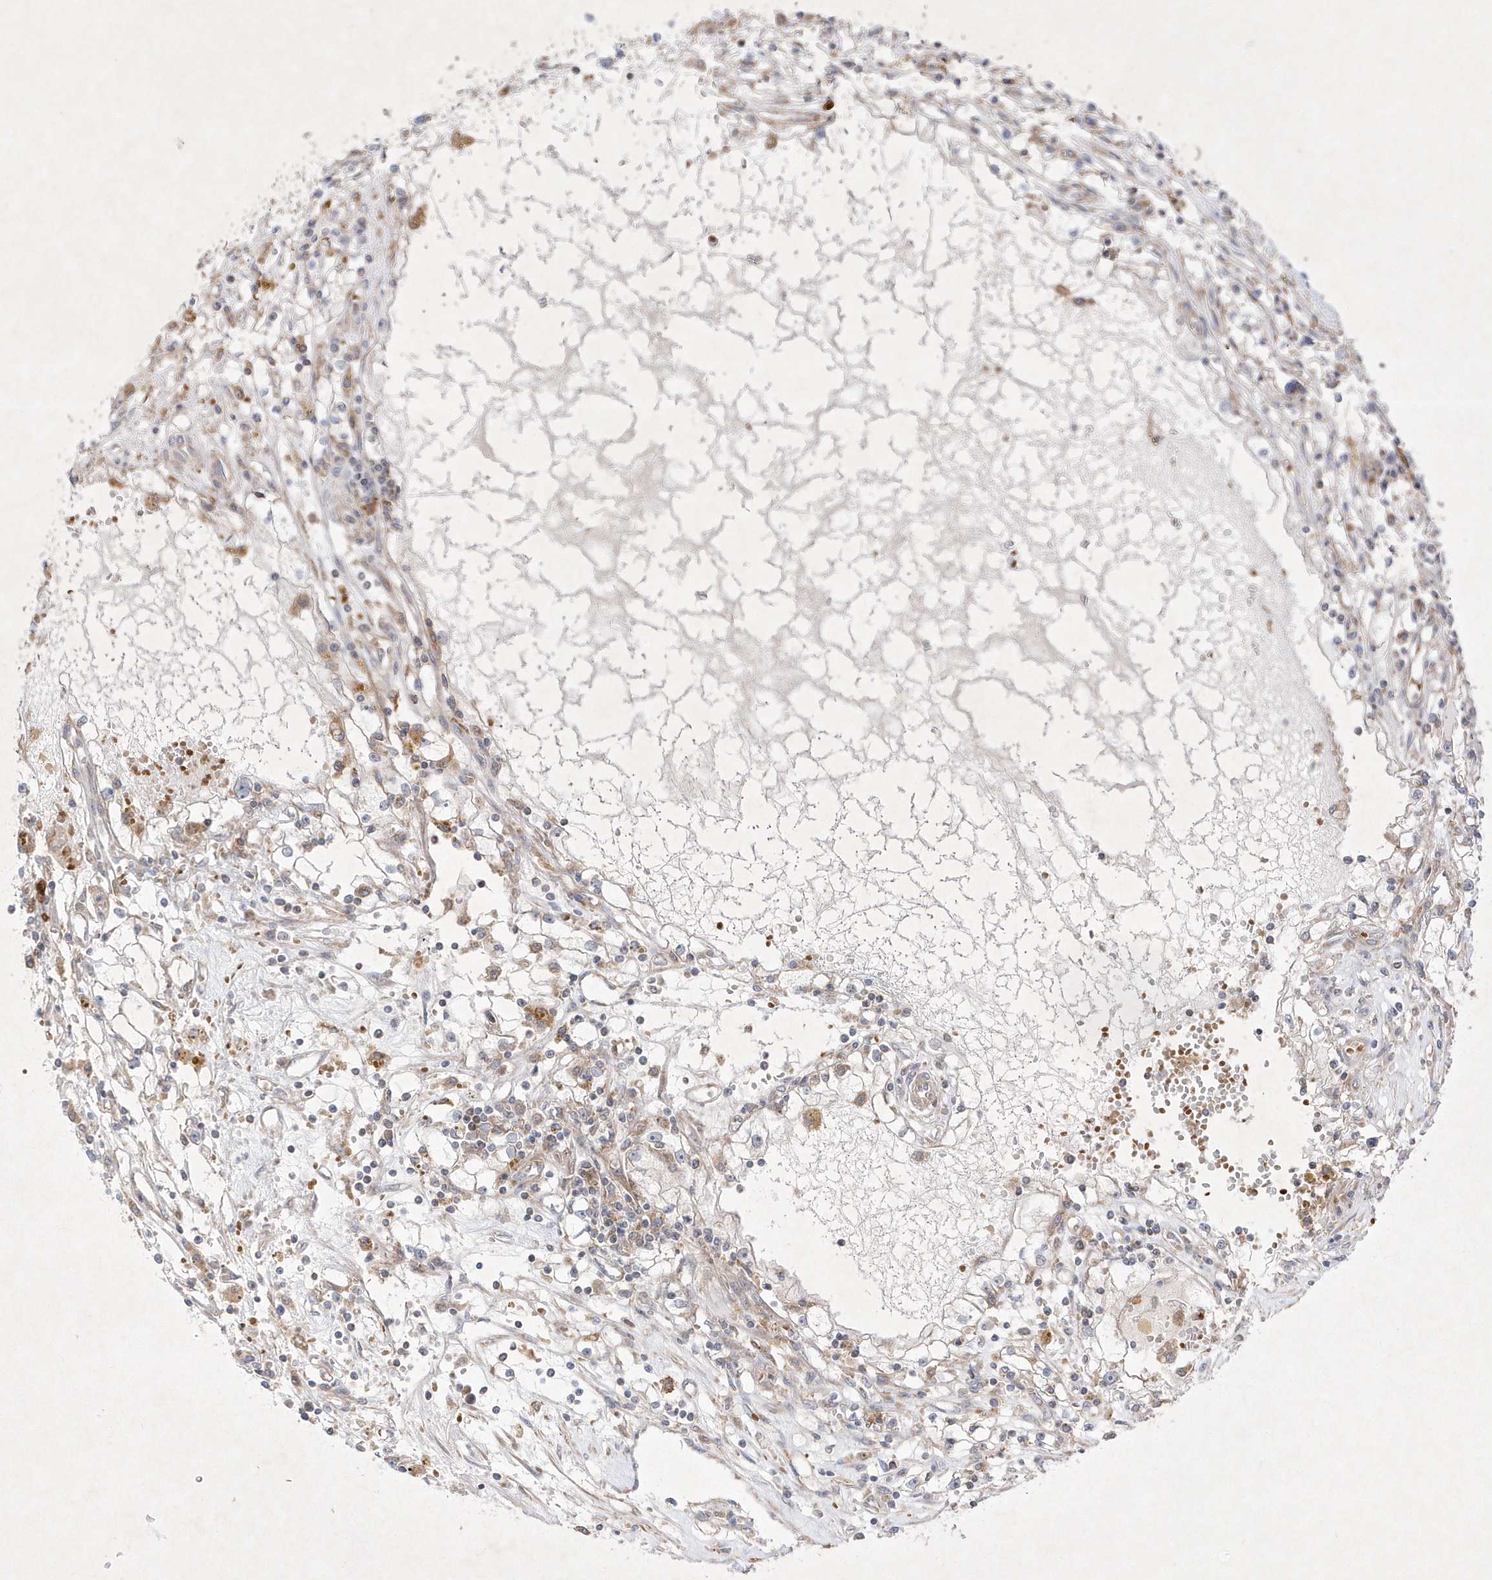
{"staining": {"intensity": "weak", "quantity": "<25%", "location": "cytoplasmic/membranous"}, "tissue": "renal cancer", "cell_type": "Tumor cells", "image_type": "cancer", "snomed": [{"axis": "morphology", "description": "Adenocarcinoma, NOS"}, {"axis": "topography", "description": "Kidney"}], "caption": "Immunohistochemistry (IHC) micrograph of neoplastic tissue: human renal cancer (adenocarcinoma) stained with DAB (3,3'-diaminobenzidine) demonstrates no significant protein positivity in tumor cells.", "gene": "OPA1", "patient": {"sex": "male", "age": 56}}